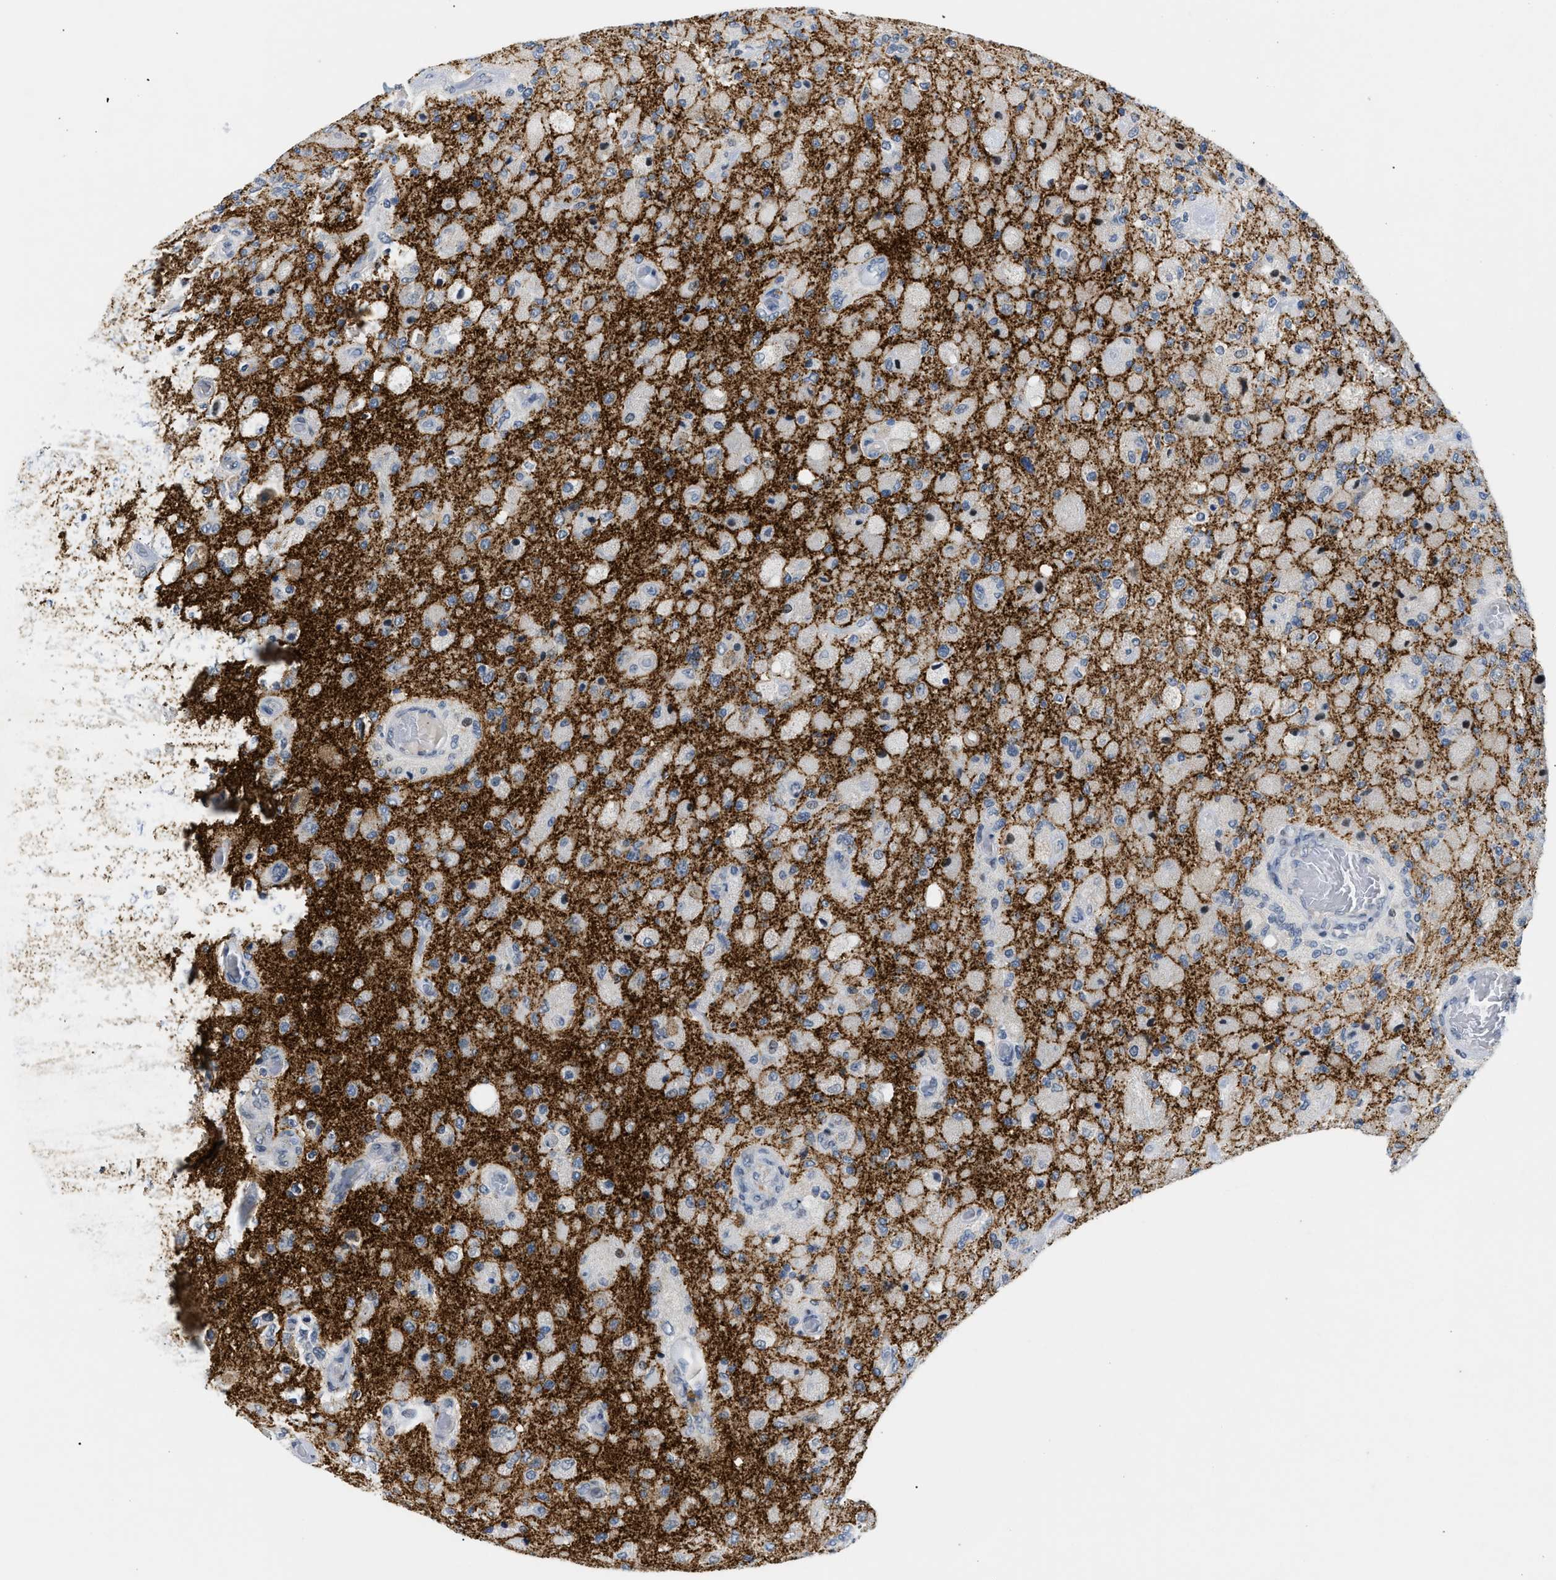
{"staining": {"intensity": "negative", "quantity": "none", "location": "none"}, "tissue": "glioma", "cell_type": "Tumor cells", "image_type": "cancer", "snomed": [{"axis": "morphology", "description": "Normal tissue, NOS"}, {"axis": "morphology", "description": "Glioma, malignant, High grade"}, {"axis": "topography", "description": "Cerebral cortex"}], "caption": "An image of high-grade glioma (malignant) stained for a protein shows no brown staining in tumor cells. Brightfield microscopy of immunohistochemistry stained with DAB (3,3'-diaminobenzidine) (brown) and hematoxylin (blue), captured at high magnification.", "gene": "MED1", "patient": {"sex": "male", "age": 77}}